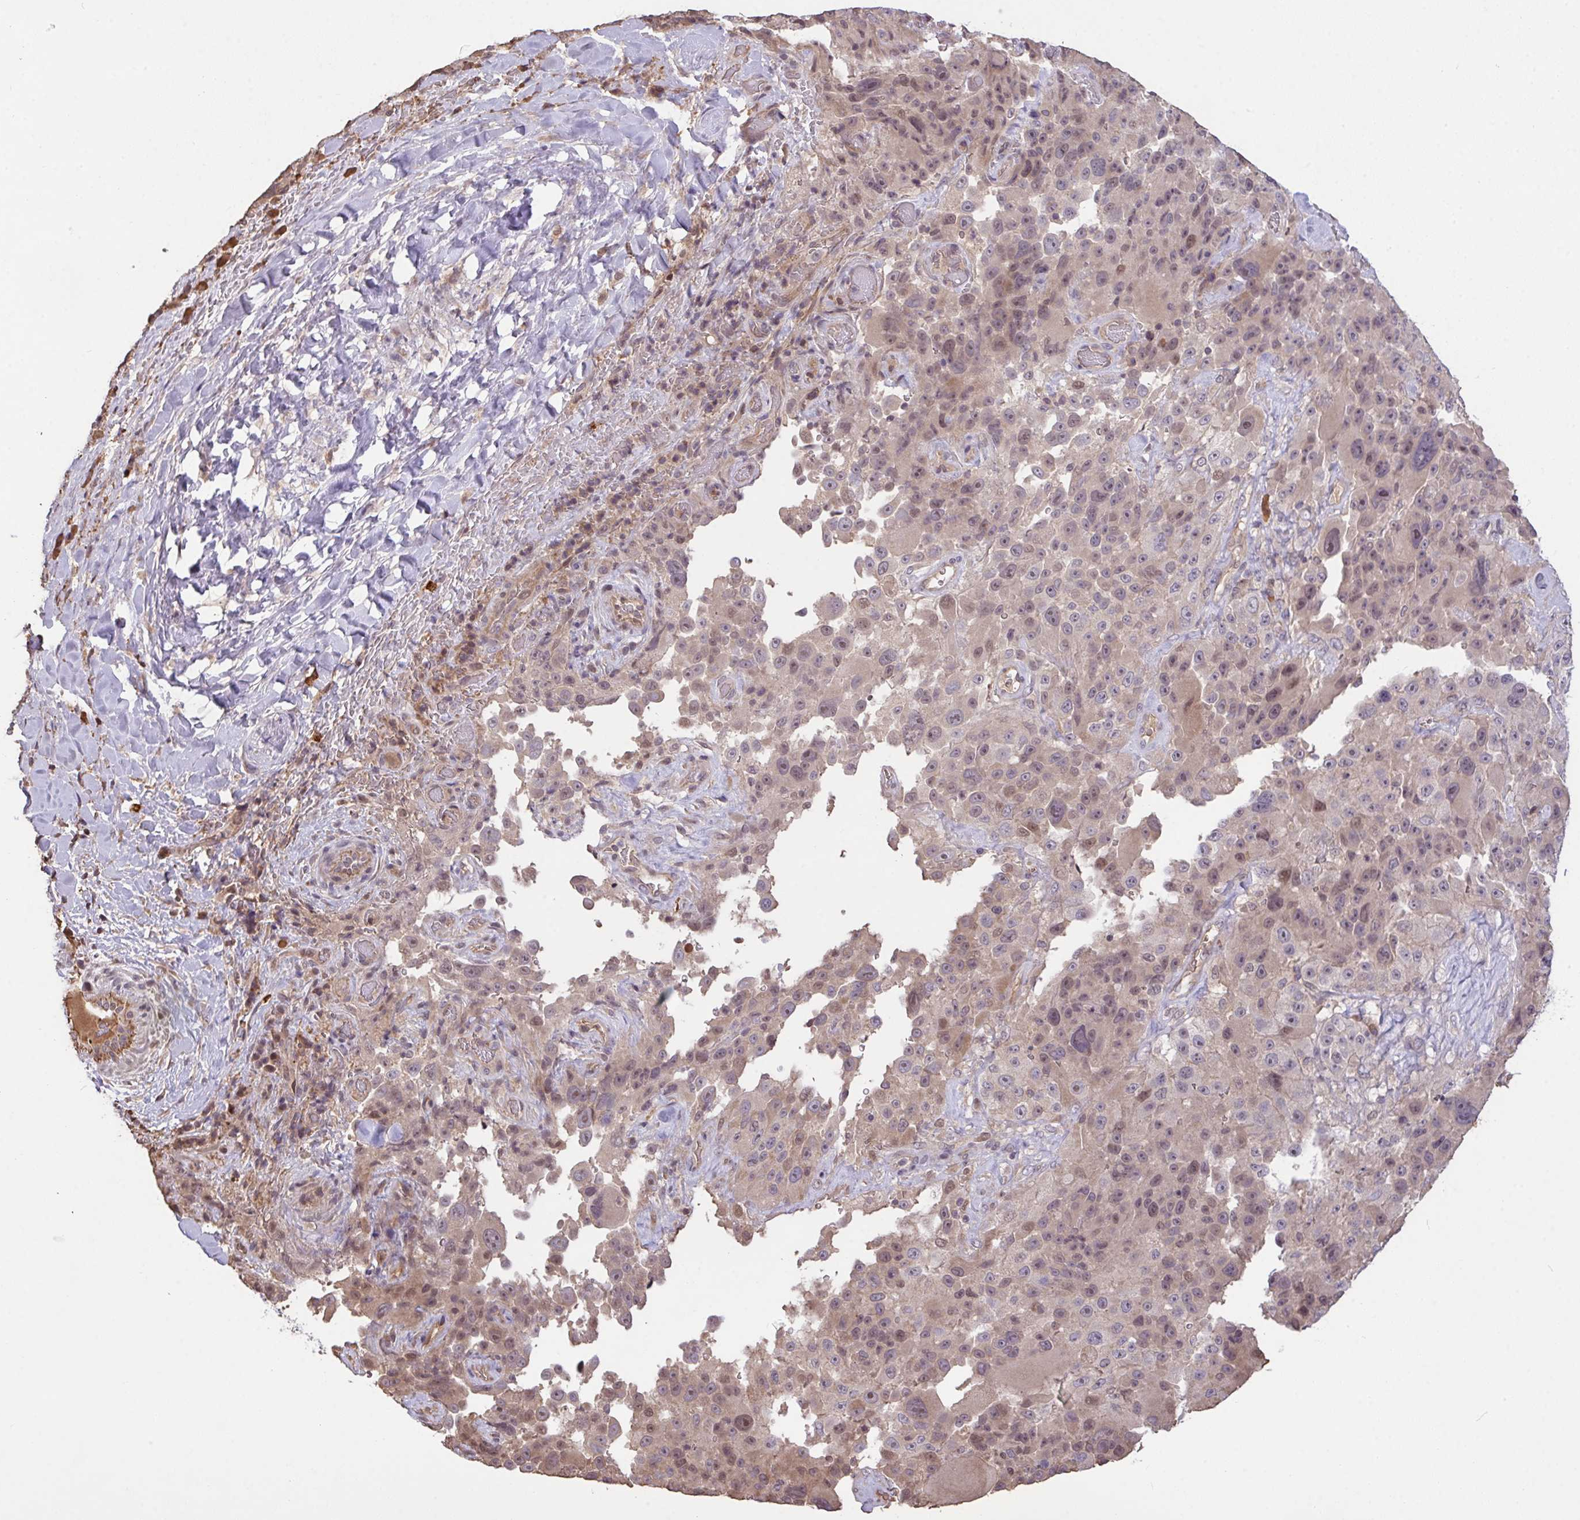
{"staining": {"intensity": "weak", "quantity": "<25%", "location": "nuclear"}, "tissue": "melanoma", "cell_type": "Tumor cells", "image_type": "cancer", "snomed": [{"axis": "morphology", "description": "Malignant melanoma, Metastatic site"}, {"axis": "topography", "description": "Lymph node"}], "caption": "Tumor cells are negative for protein expression in human melanoma.", "gene": "FCER1A", "patient": {"sex": "male", "age": 62}}